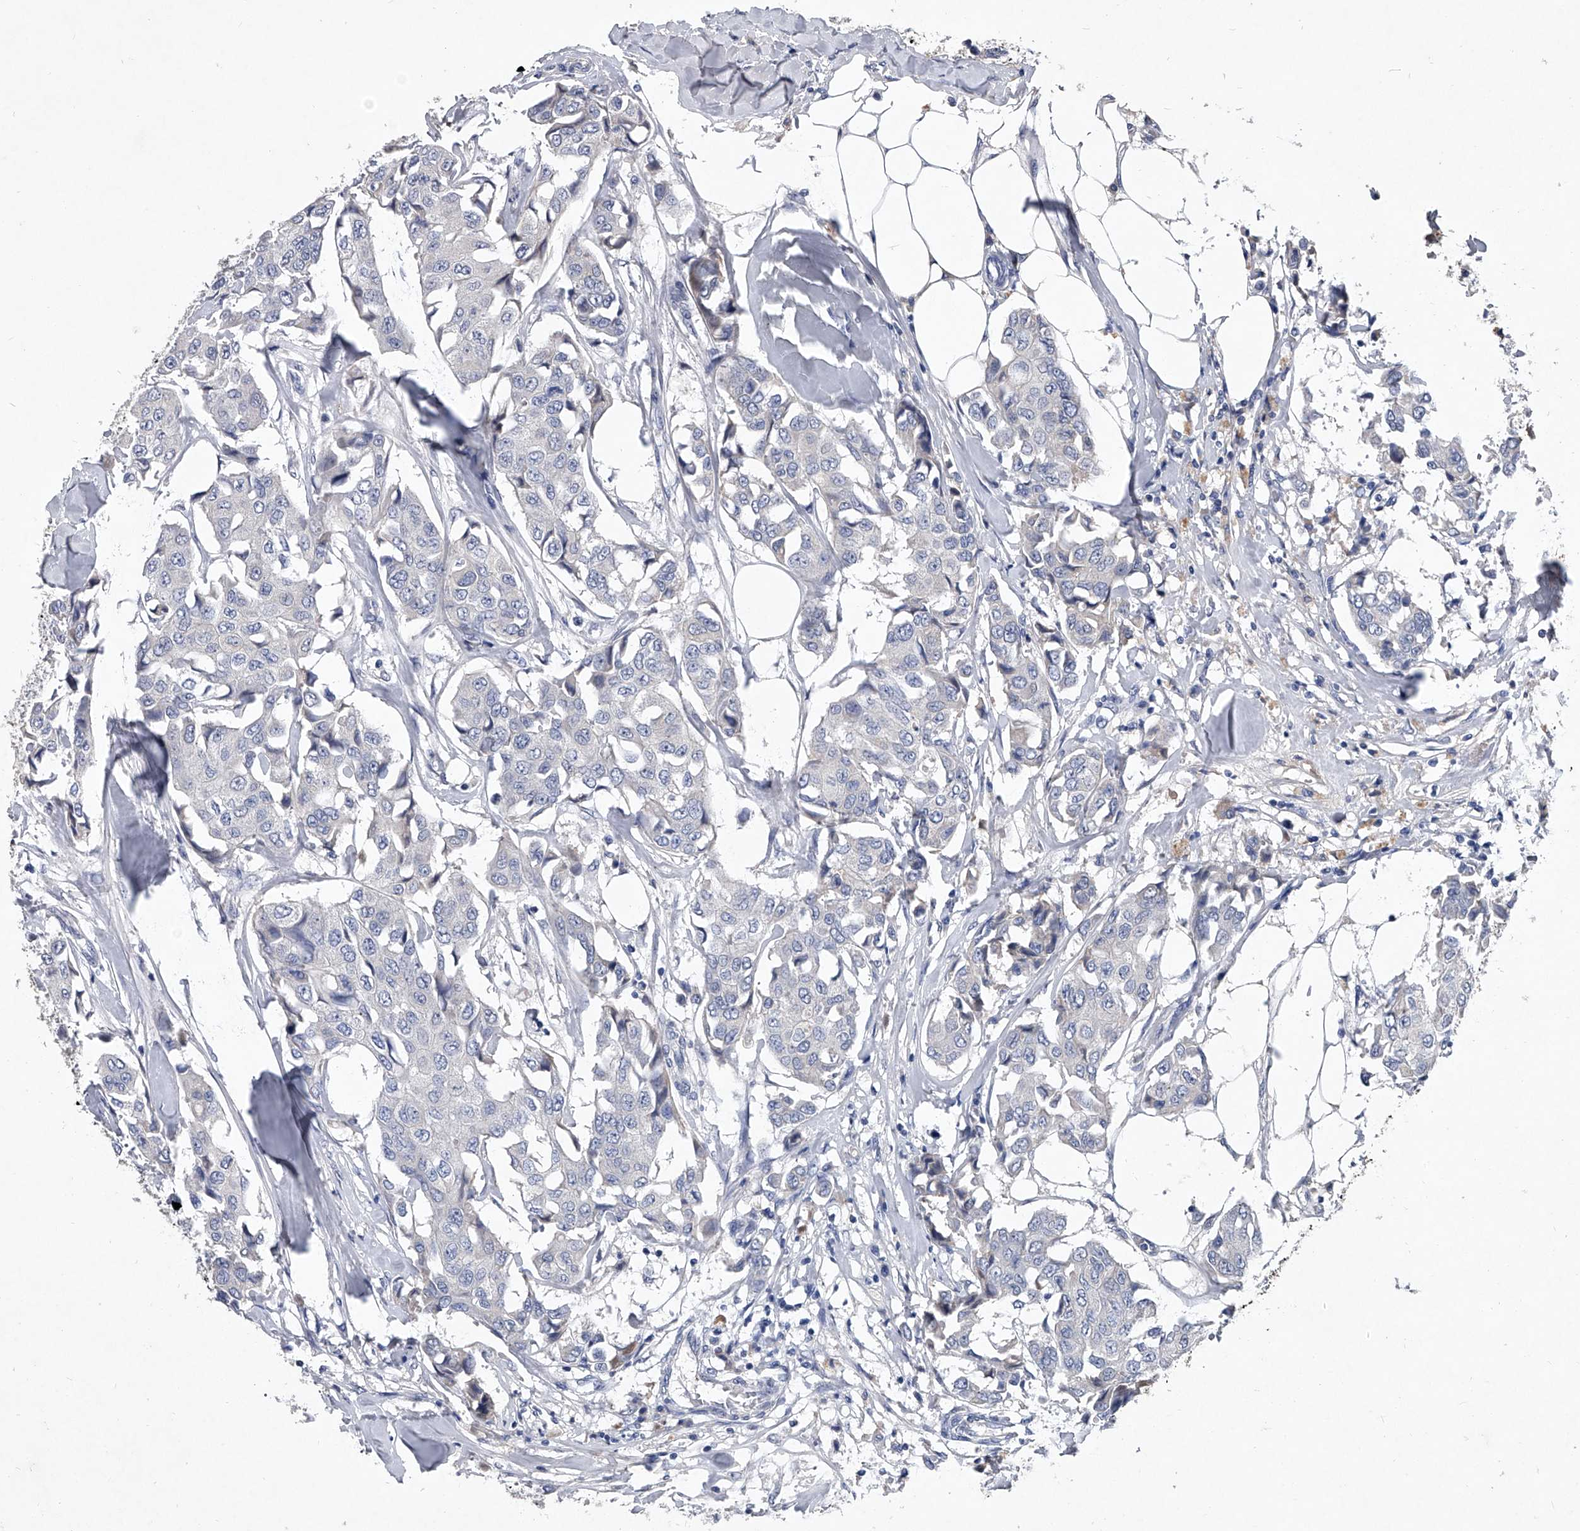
{"staining": {"intensity": "negative", "quantity": "none", "location": "none"}, "tissue": "breast cancer", "cell_type": "Tumor cells", "image_type": "cancer", "snomed": [{"axis": "morphology", "description": "Duct carcinoma"}, {"axis": "topography", "description": "Breast"}], "caption": "Immunohistochemistry image of neoplastic tissue: human breast invasive ductal carcinoma stained with DAB (3,3'-diaminobenzidine) exhibits no significant protein positivity in tumor cells.", "gene": "C5", "patient": {"sex": "female", "age": 80}}